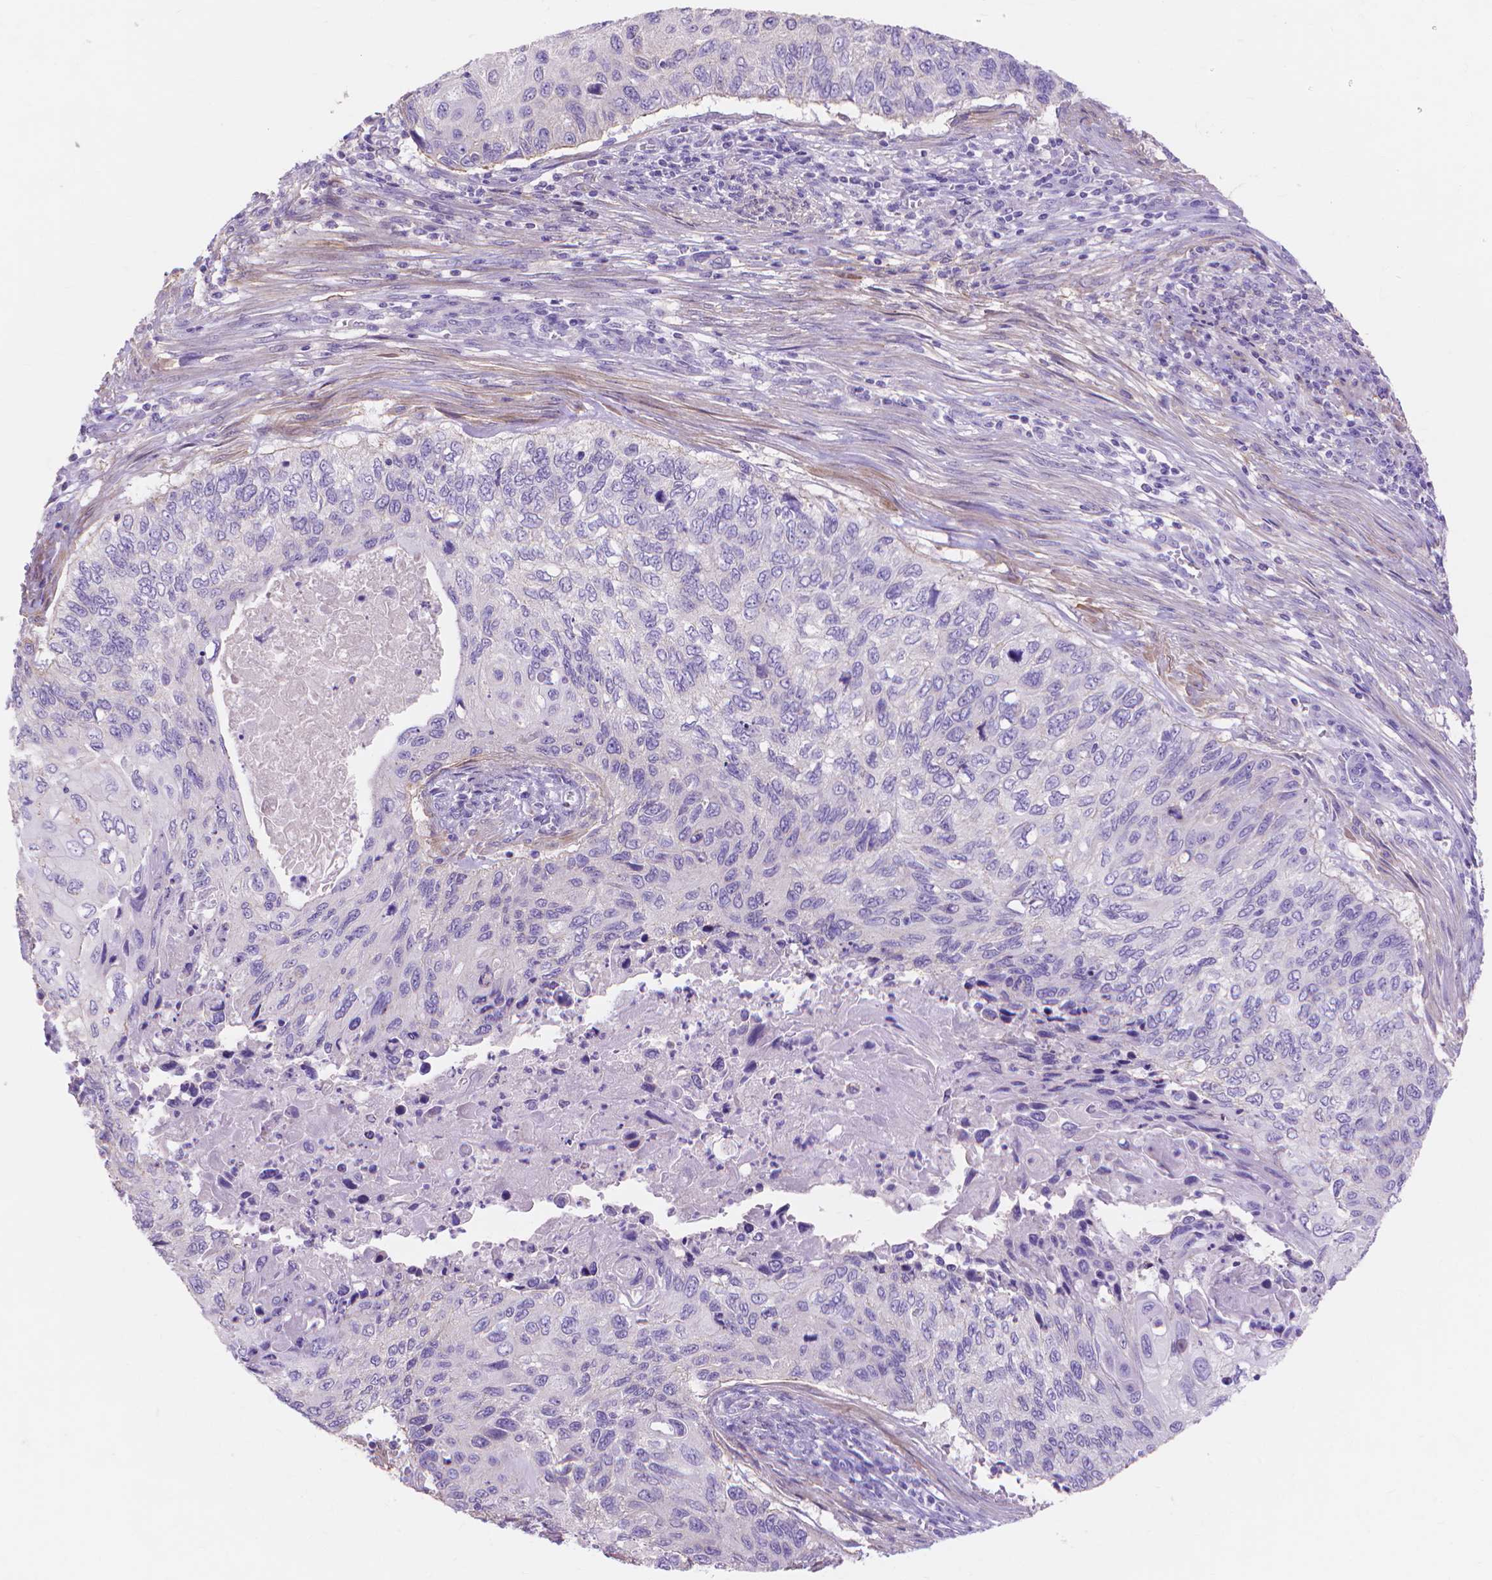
{"staining": {"intensity": "negative", "quantity": "none", "location": "none"}, "tissue": "cervical cancer", "cell_type": "Tumor cells", "image_type": "cancer", "snomed": [{"axis": "morphology", "description": "Squamous cell carcinoma, NOS"}, {"axis": "topography", "description": "Cervix"}], "caption": "Immunohistochemistry (IHC) of human cervical squamous cell carcinoma shows no expression in tumor cells.", "gene": "MBLAC1", "patient": {"sex": "female", "age": 70}}